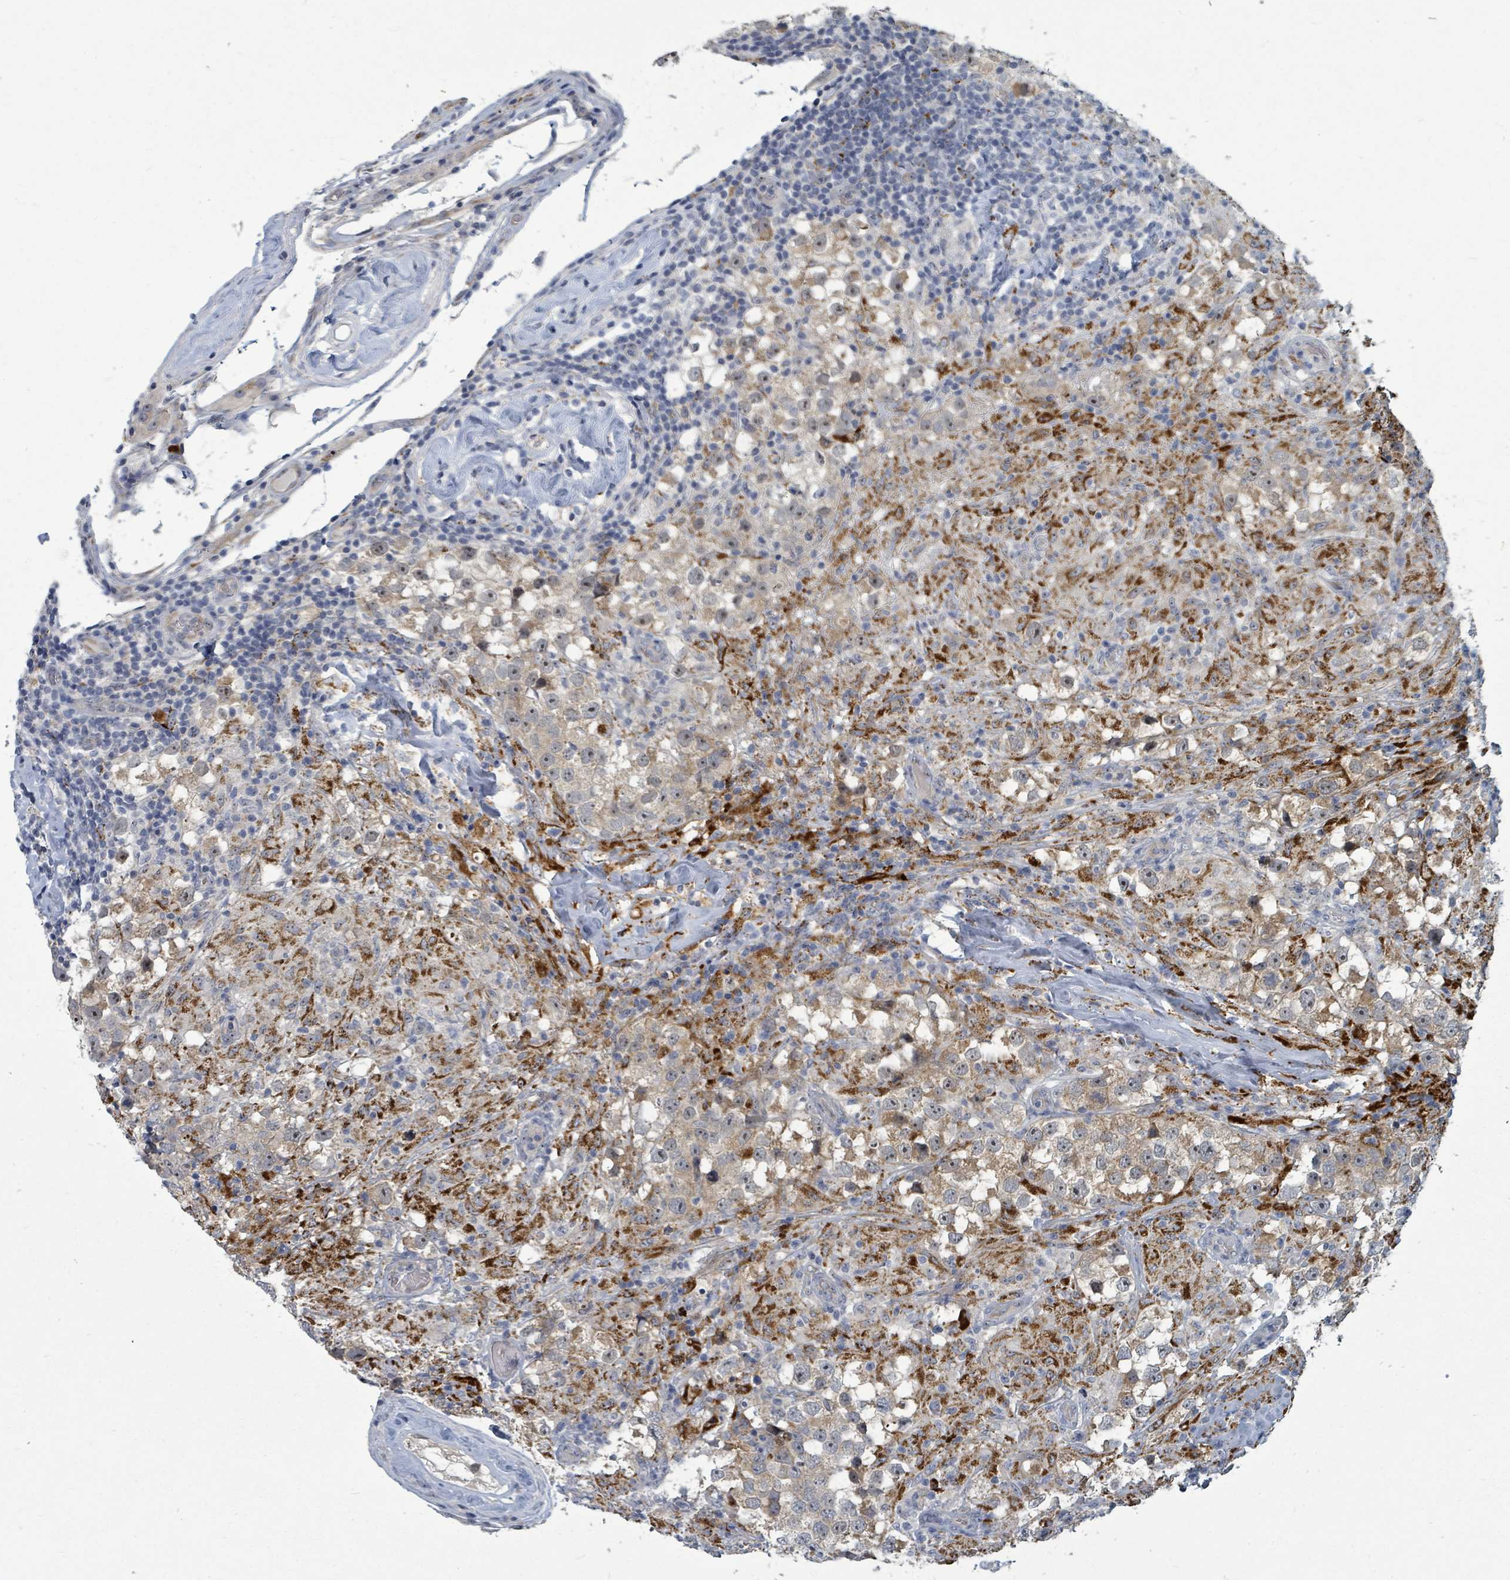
{"staining": {"intensity": "weak", "quantity": ">75%", "location": "cytoplasmic/membranous"}, "tissue": "testis cancer", "cell_type": "Tumor cells", "image_type": "cancer", "snomed": [{"axis": "morphology", "description": "Seminoma, NOS"}, {"axis": "topography", "description": "Testis"}], "caption": "Immunohistochemical staining of testis cancer exhibits low levels of weak cytoplasmic/membranous protein positivity in approximately >75% of tumor cells.", "gene": "TRDMT1", "patient": {"sex": "male", "age": 46}}